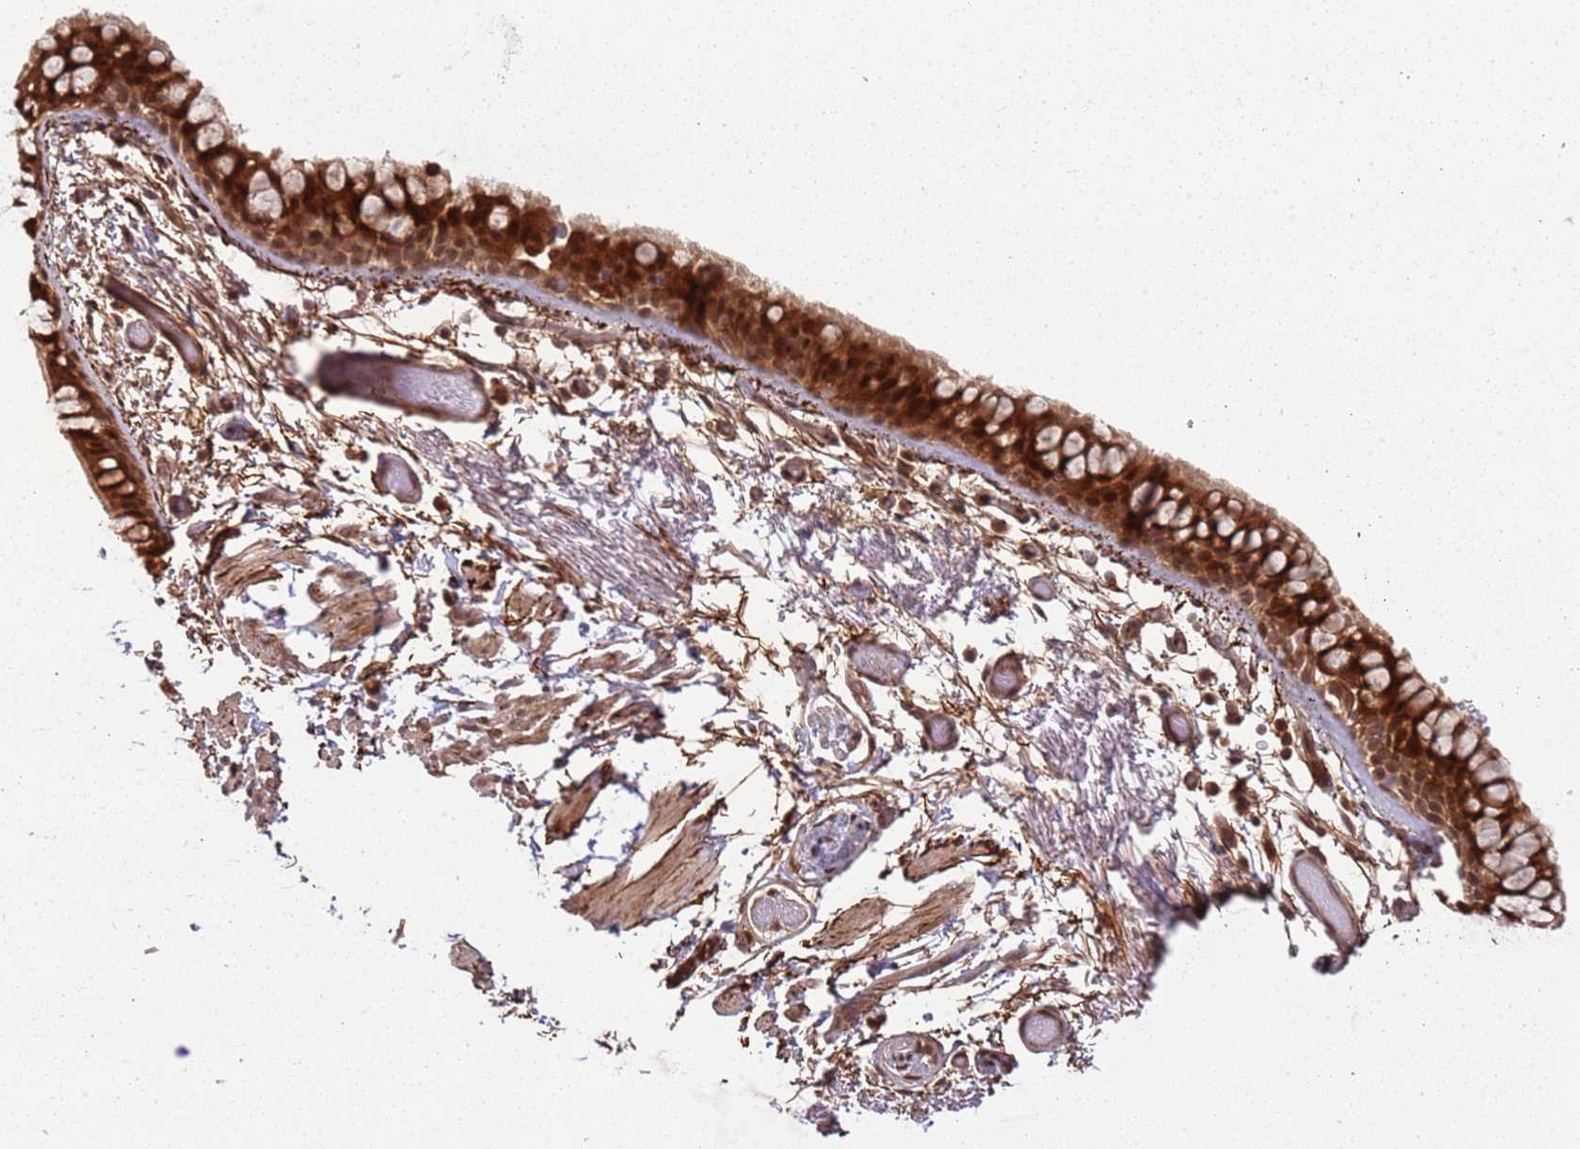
{"staining": {"intensity": "strong", "quantity": ">75%", "location": "cytoplasmic/membranous,nuclear"}, "tissue": "bronchus", "cell_type": "Respiratory epithelial cells", "image_type": "normal", "snomed": [{"axis": "morphology", "description": "Normal tissue, NOS"}, {"axis": "topography", "description": "Bronchus"}], "caption": "IHC image of benign bronchus: bronchus stained using immunohistochemistry exhibits high levels of strong protein expression localized specifically in the cytoplasmic/membranous,nuclear of respiratory epithelial cells, appearing as a cytoplasmic/membranous,nuclear brown color.", "gene": "PGLS", "patient": {"sex": "male", "age": 65}}